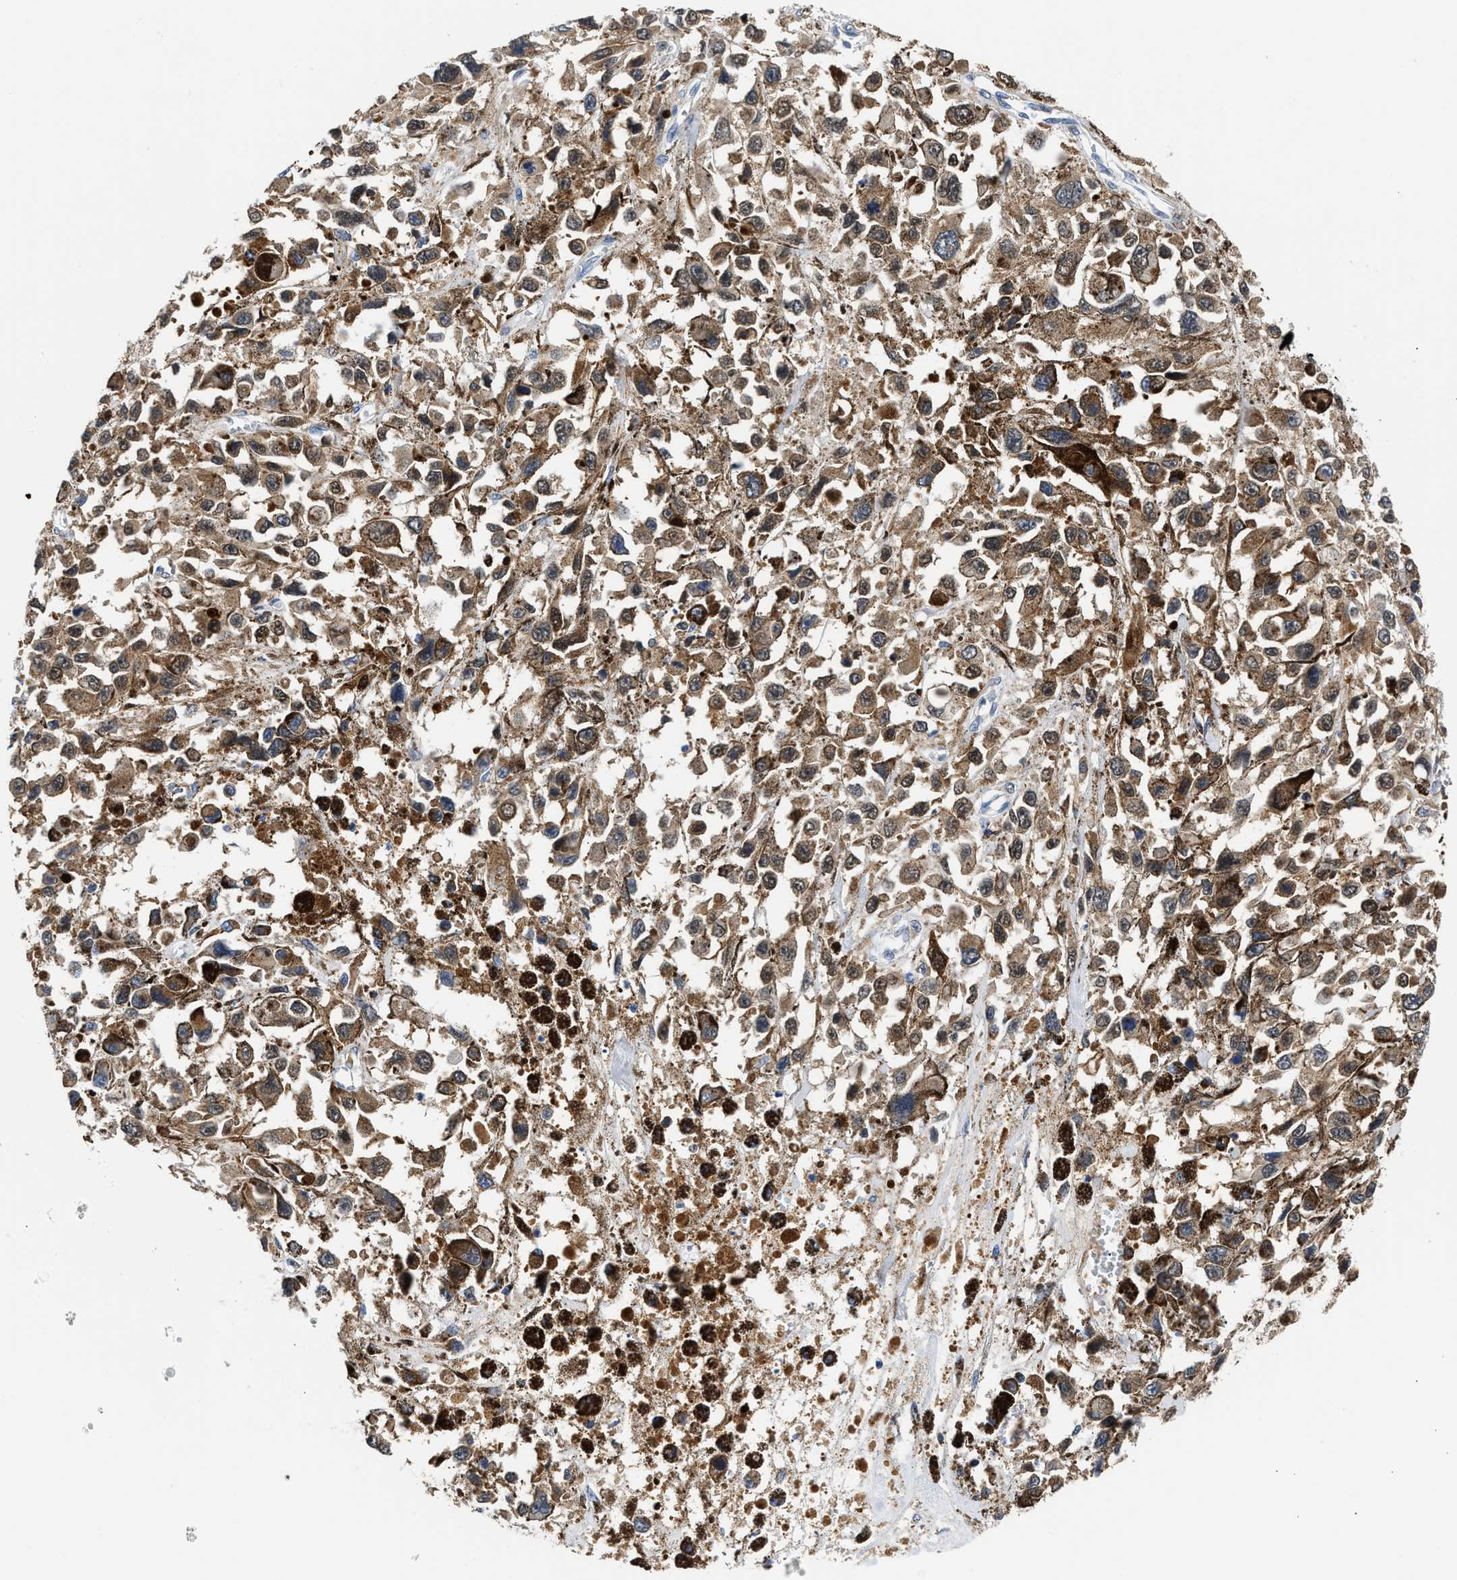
{"staining": {"intensity": "moderate", "quantity": ">75%", "location": "cytoplasmic/membranous"}, "tissue": "melanoma", "cell_type": "Tumor cells", "image_type": "cancer", "snomed": [{"axis": "morphology", "description": "Malignant melanoma, Metastatic site"}, {"axis": "topography", "description": "Lymph node"}], "caption": "Protein staining by IHC shows moderate cytoplasmic/membranous expression in approximately >75% of tumor cells in melanoma.", "gene": "XPO5", "patient": {"sex": "male", "age": 59}}